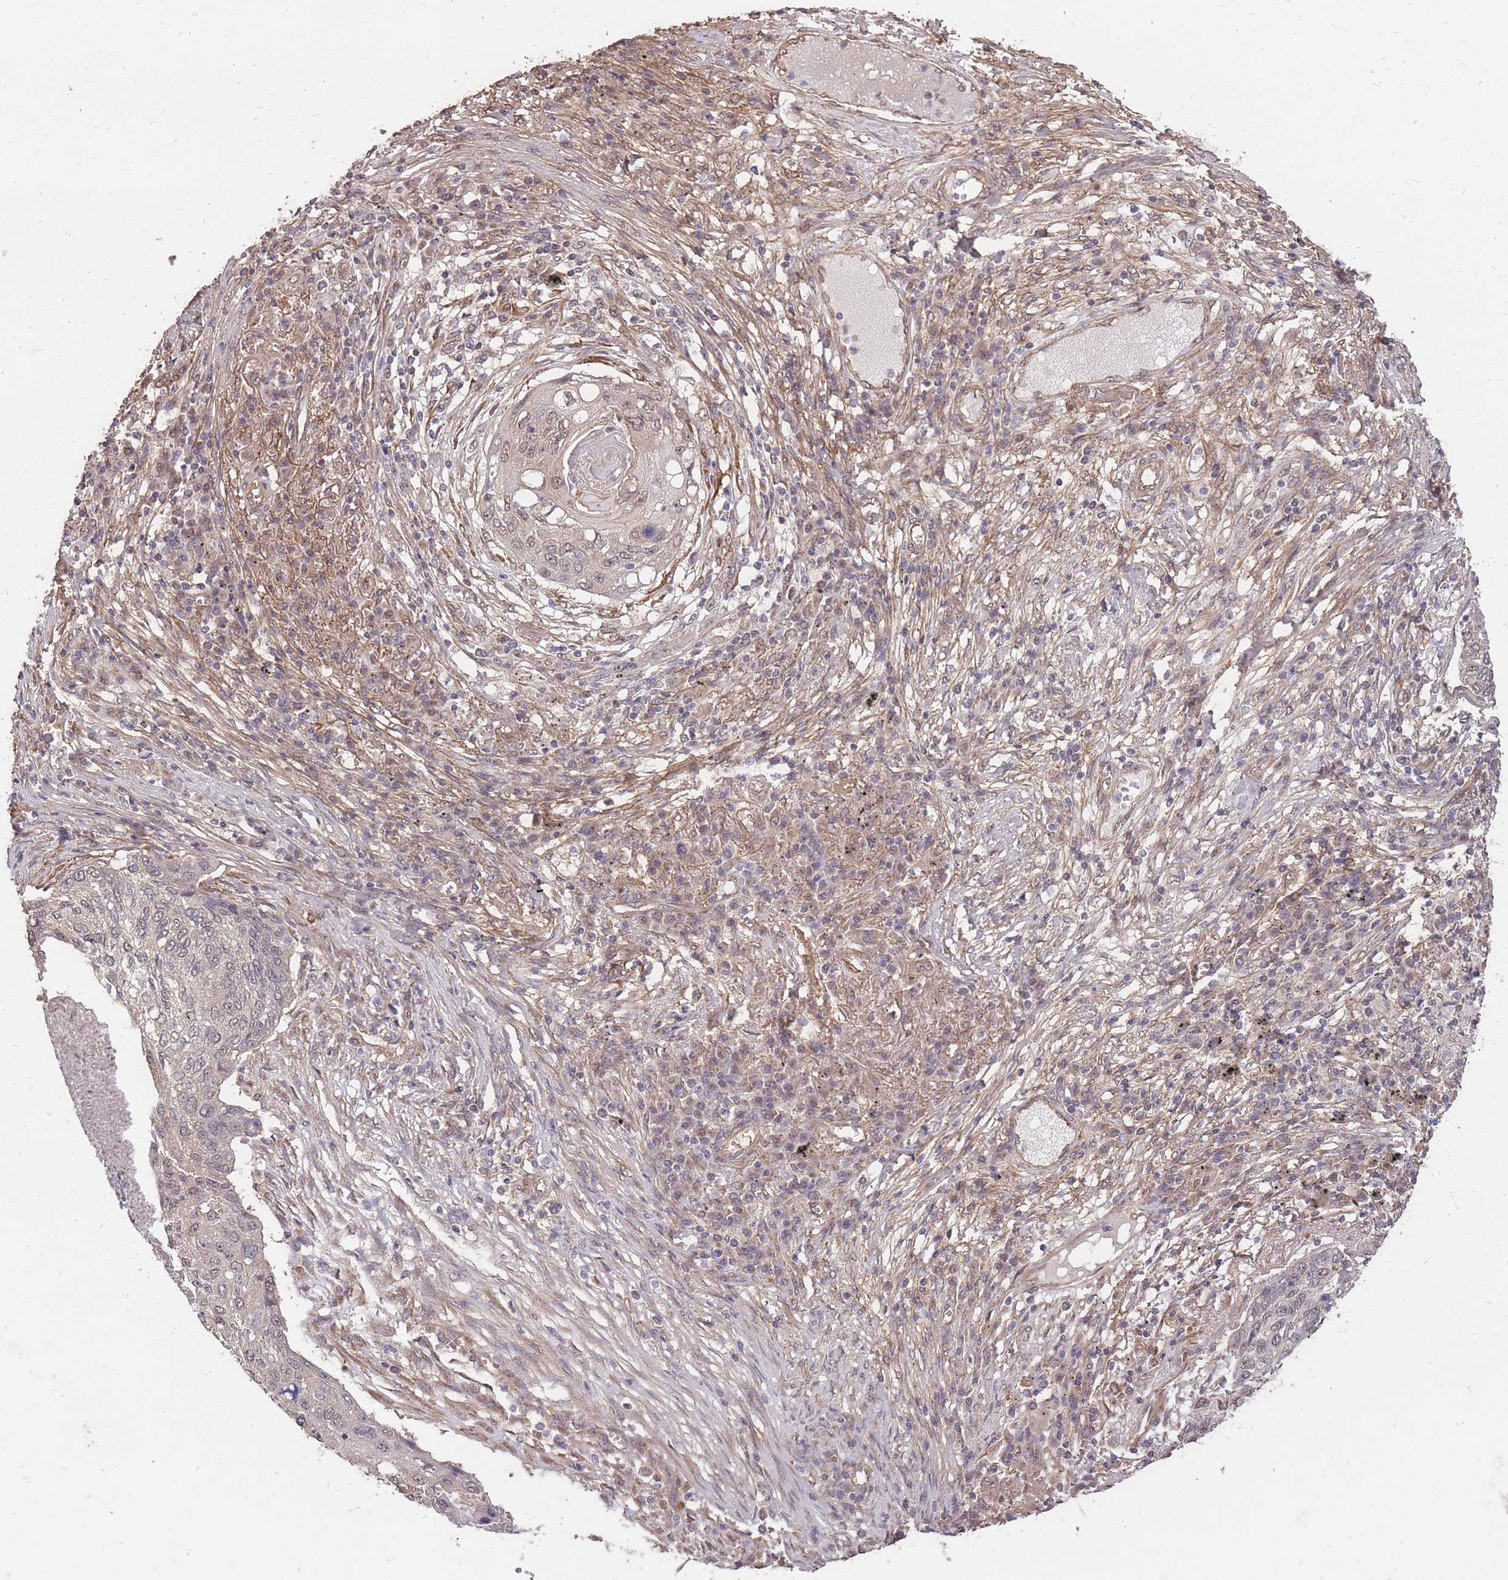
{"staining": {"intensity": "weak", "quantity": "<25%", "location": "nuclear"}, "tissue": "lung cancer", "cell_type": "Tumor cells", "image_type": "cancer", "snomed": [{"axis": "morphology", "description": "Squamous cell carcinoma, NOS"}, {"axis": "topography", "description": "Lung"}], "caption": "Squamous cell carcinoma (lung) was stained to show a protein in brown. There is no significant expression in tumor cells.", "gene": "DYNC1LI2", "patient": {"sex": "female", "age": 63}}